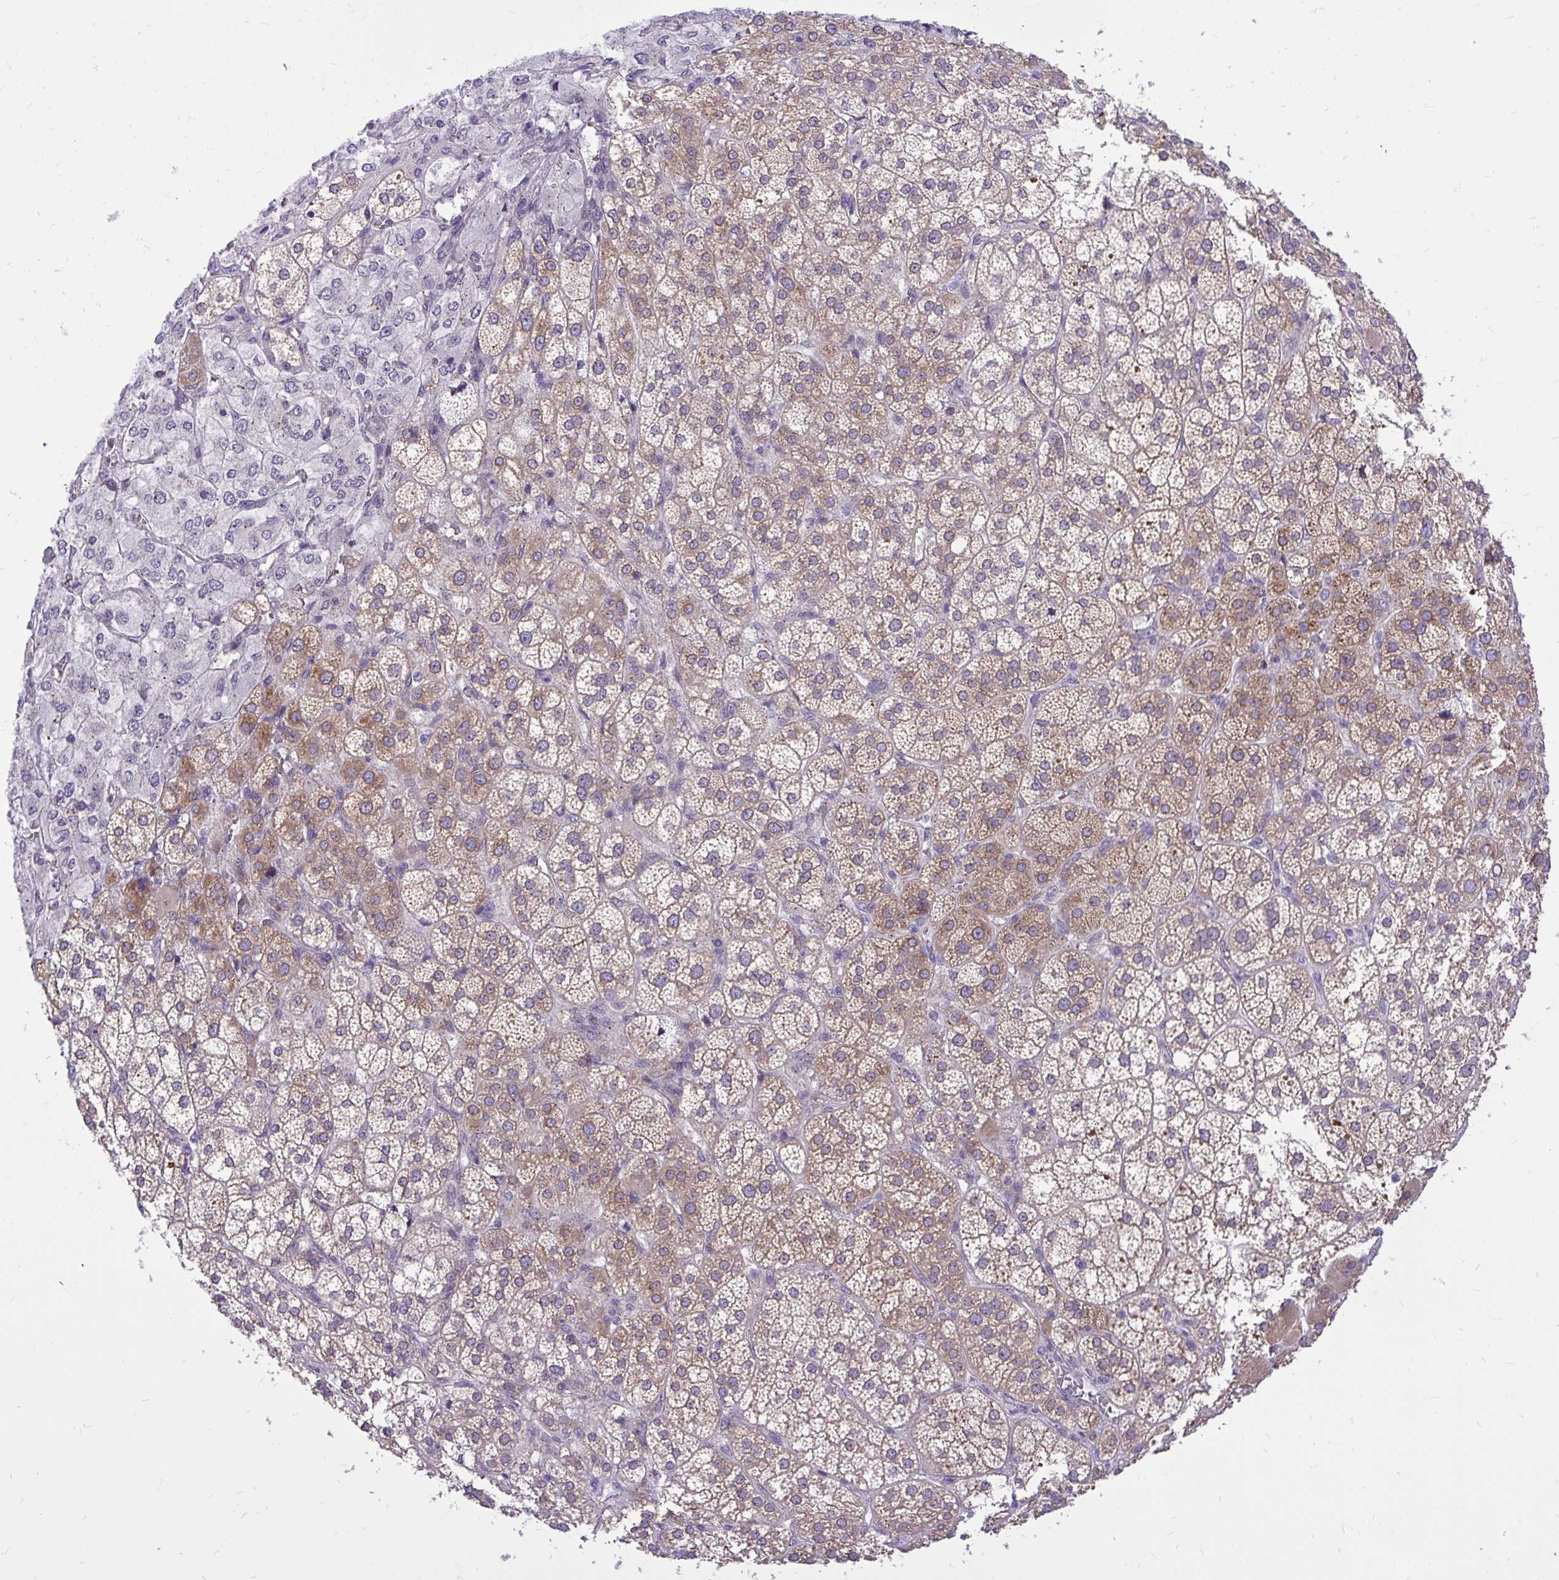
{"staining": {"intensity": "moderate", "quantity": ">75%", "location": "cytoplasmic/membranous"}, "tissue": "adrenal gland", "cell_type": "Glandular cells", "image_type": "normal", "snomed": [{"axis": "morphology", "description": "Normal tissue, NOS"}, {"axis": "topography", "description": "Adrenal gland"}], "caption": "This is an image of immunohistochemistry (IHC) staining of benign adrenal gland, which shows moderate expression in the cytoplasmic/membranous of glandular cells.", "gene": "CEACAM18", "patient": {"sex": "female", "age": 60}}